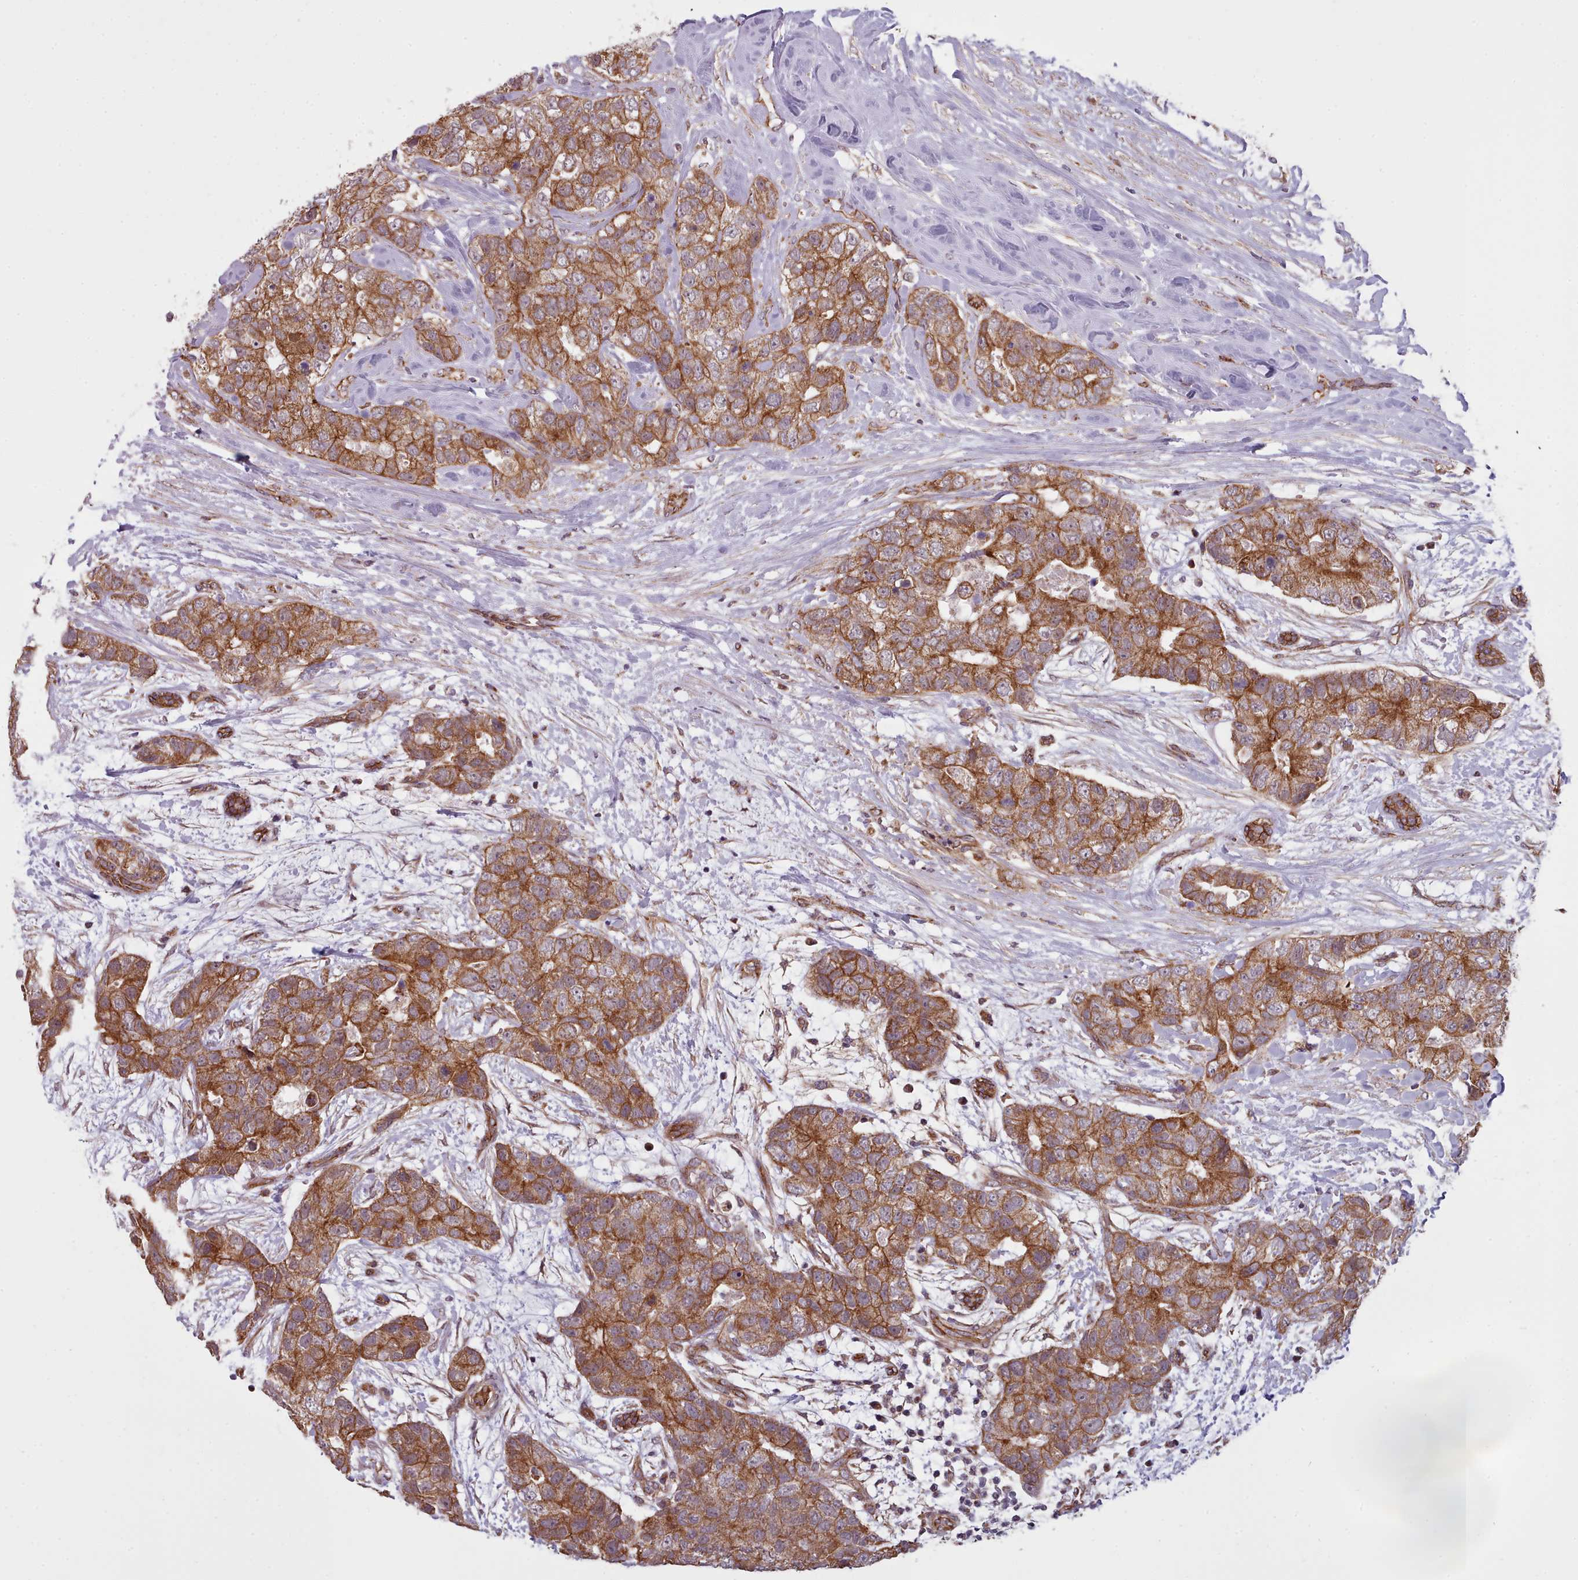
{"staining": {"intensity": "moderate", "quantity": ">75%", "location": "cytoplasmic/membranous"}, "tissue": "breast cancer", "cell_type": "Tumor cells", "image_type": "cancer", "snomed": [{"axis": "morphology", "description": "Duct carcinoma"}, {"axis": "topography", "description": "Breast"}], "caption": "Human infiltrating ductal carcinoma (breast) stained with a brown dye demonstrates moderate cytoplasmic/membranous positive staining in approximately >75% of tumor cells.", "gene": "MRPL46", "patient": {"sex": "female", "age": 62}}